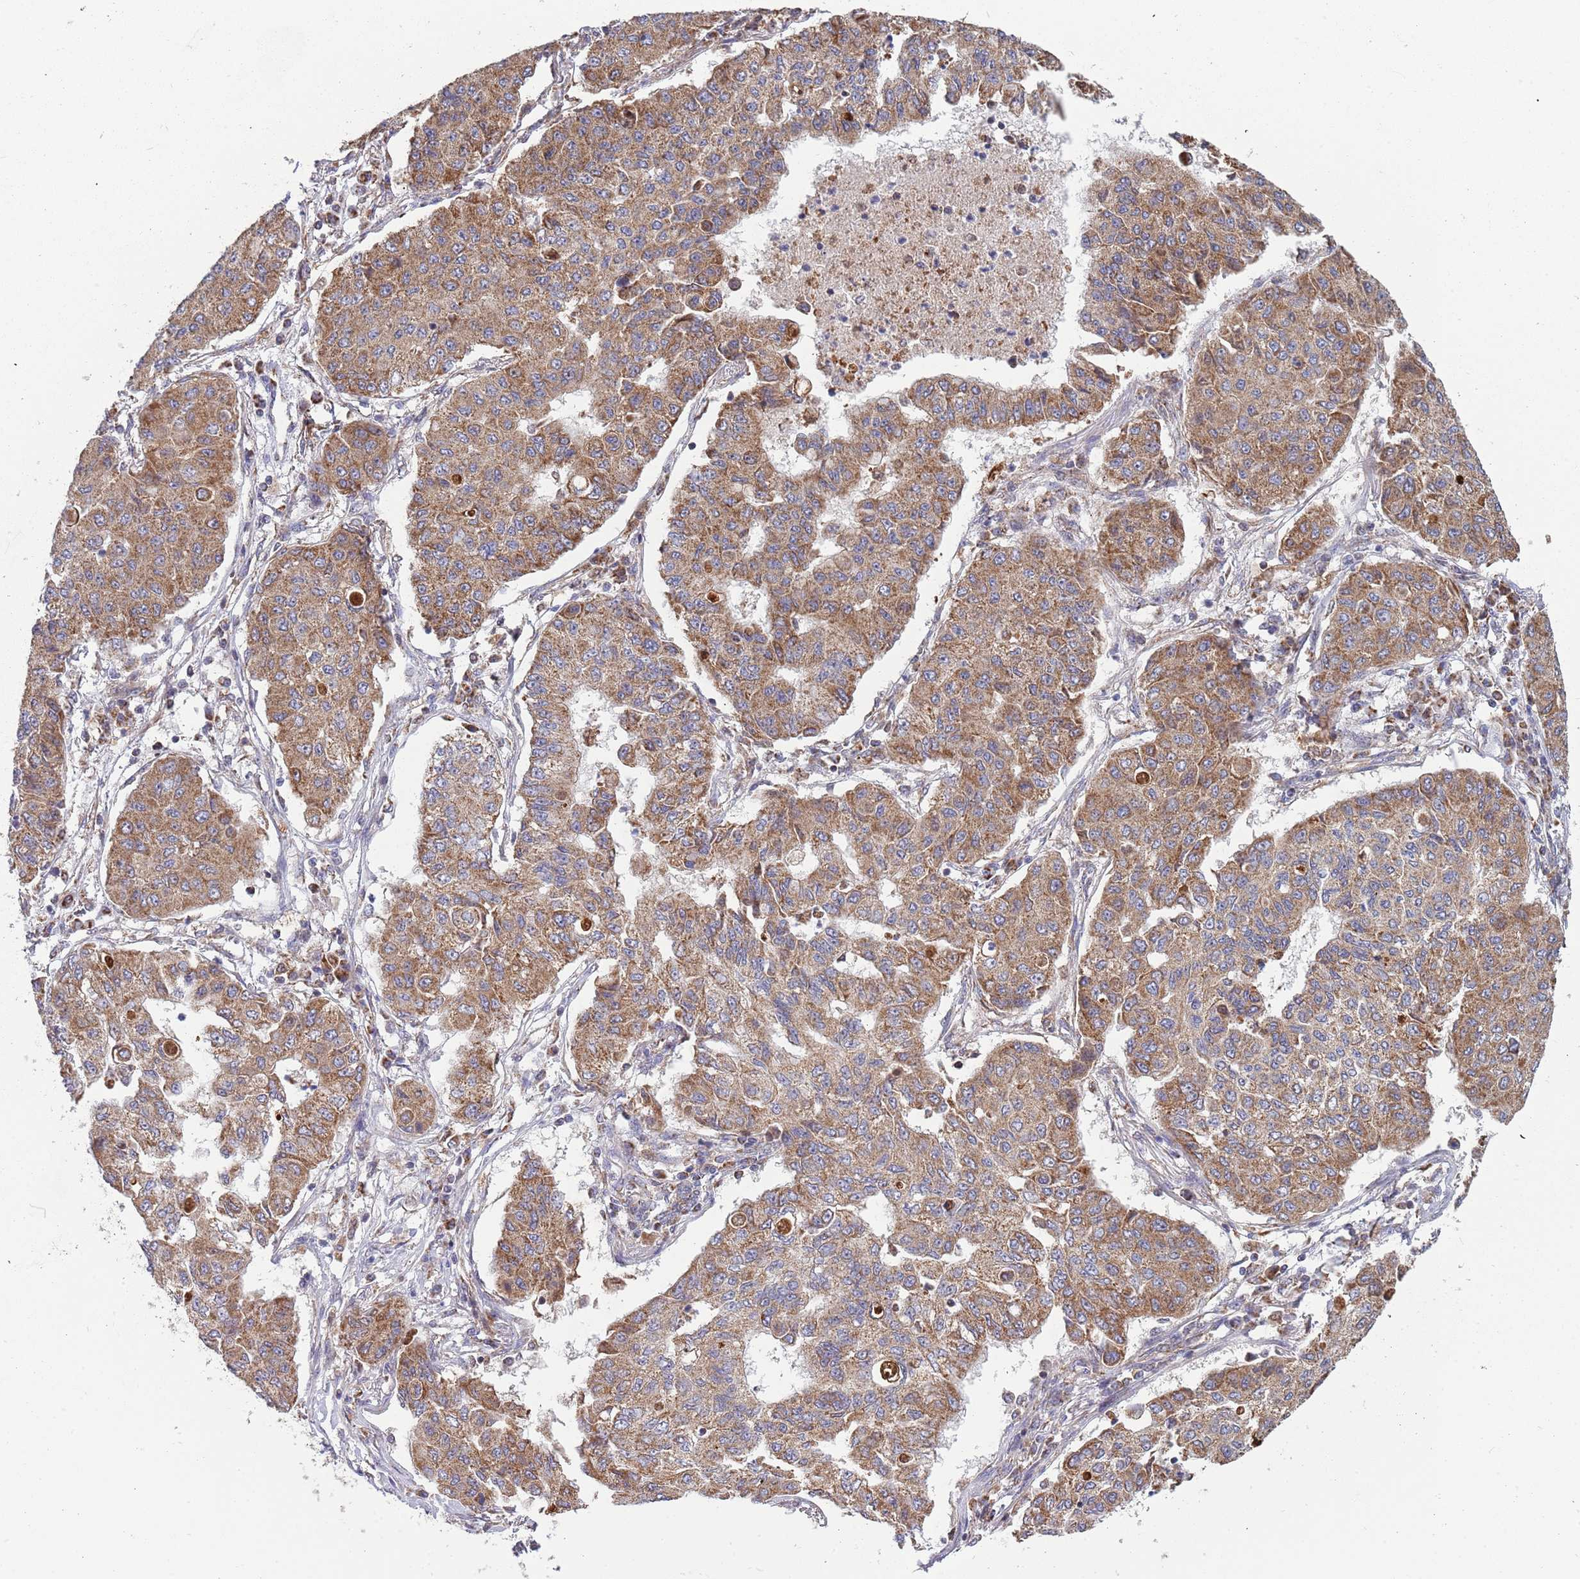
{"staining": {"intensity": "moderate", "quantity": ">75%", "location": "cytoplasmic/membranous"}, "tissue": "lung cancer", "cell_type": "Tumor cells", "image_type": "cancer", "snomed": [{"axis": "morphology", "description": "Squamous cell carcinoma, NOS"}, {"axis": "topography", "description": "Lung"}], "caption": "Moderate cytoplasmic/membranous positivity for a protein is present in about >75% of tumor cells of lung cancer (squamous cell carcinoma) using IHC.", "gene": "VPS16", "patient": {"sex": "male", "age": 74}}